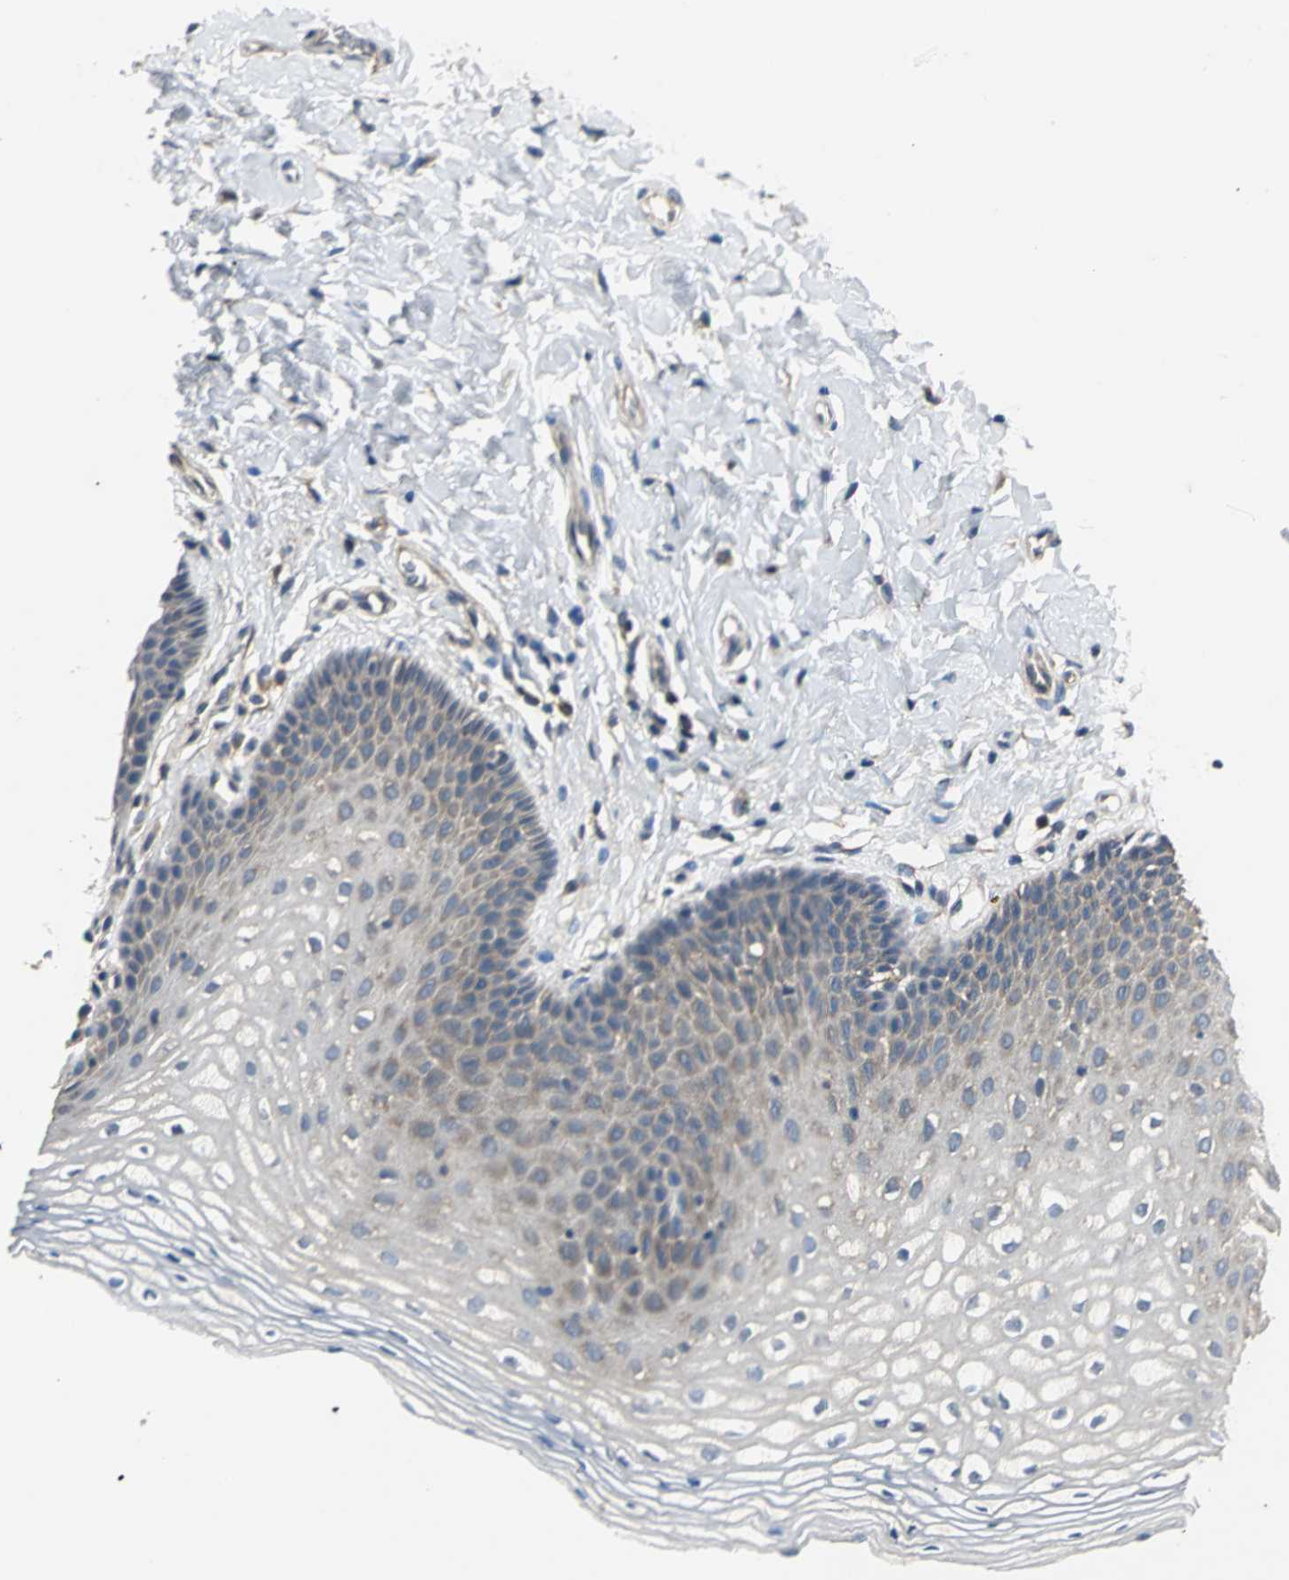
{"staining": {"intensity": "moderate", "quantity": "<25%", "location": "cytoplasmic/membranous"}, "tissue": "vagina", "cell_type": "Squamous epithelial cells", "image_type": "normal", "snomed": [{"axis": "morphology", "description": "Normal tissue, NOS"}, {"axis": "topography", "description": "Vagina"}], "caption": "Protein staining of unremarkable vagina reveals moderate cytoplasmic/membranous expression in about <25% of squamous epithelial cells.", "gene": "IRF3", "patient": {"sex": "female", "age": 55}}